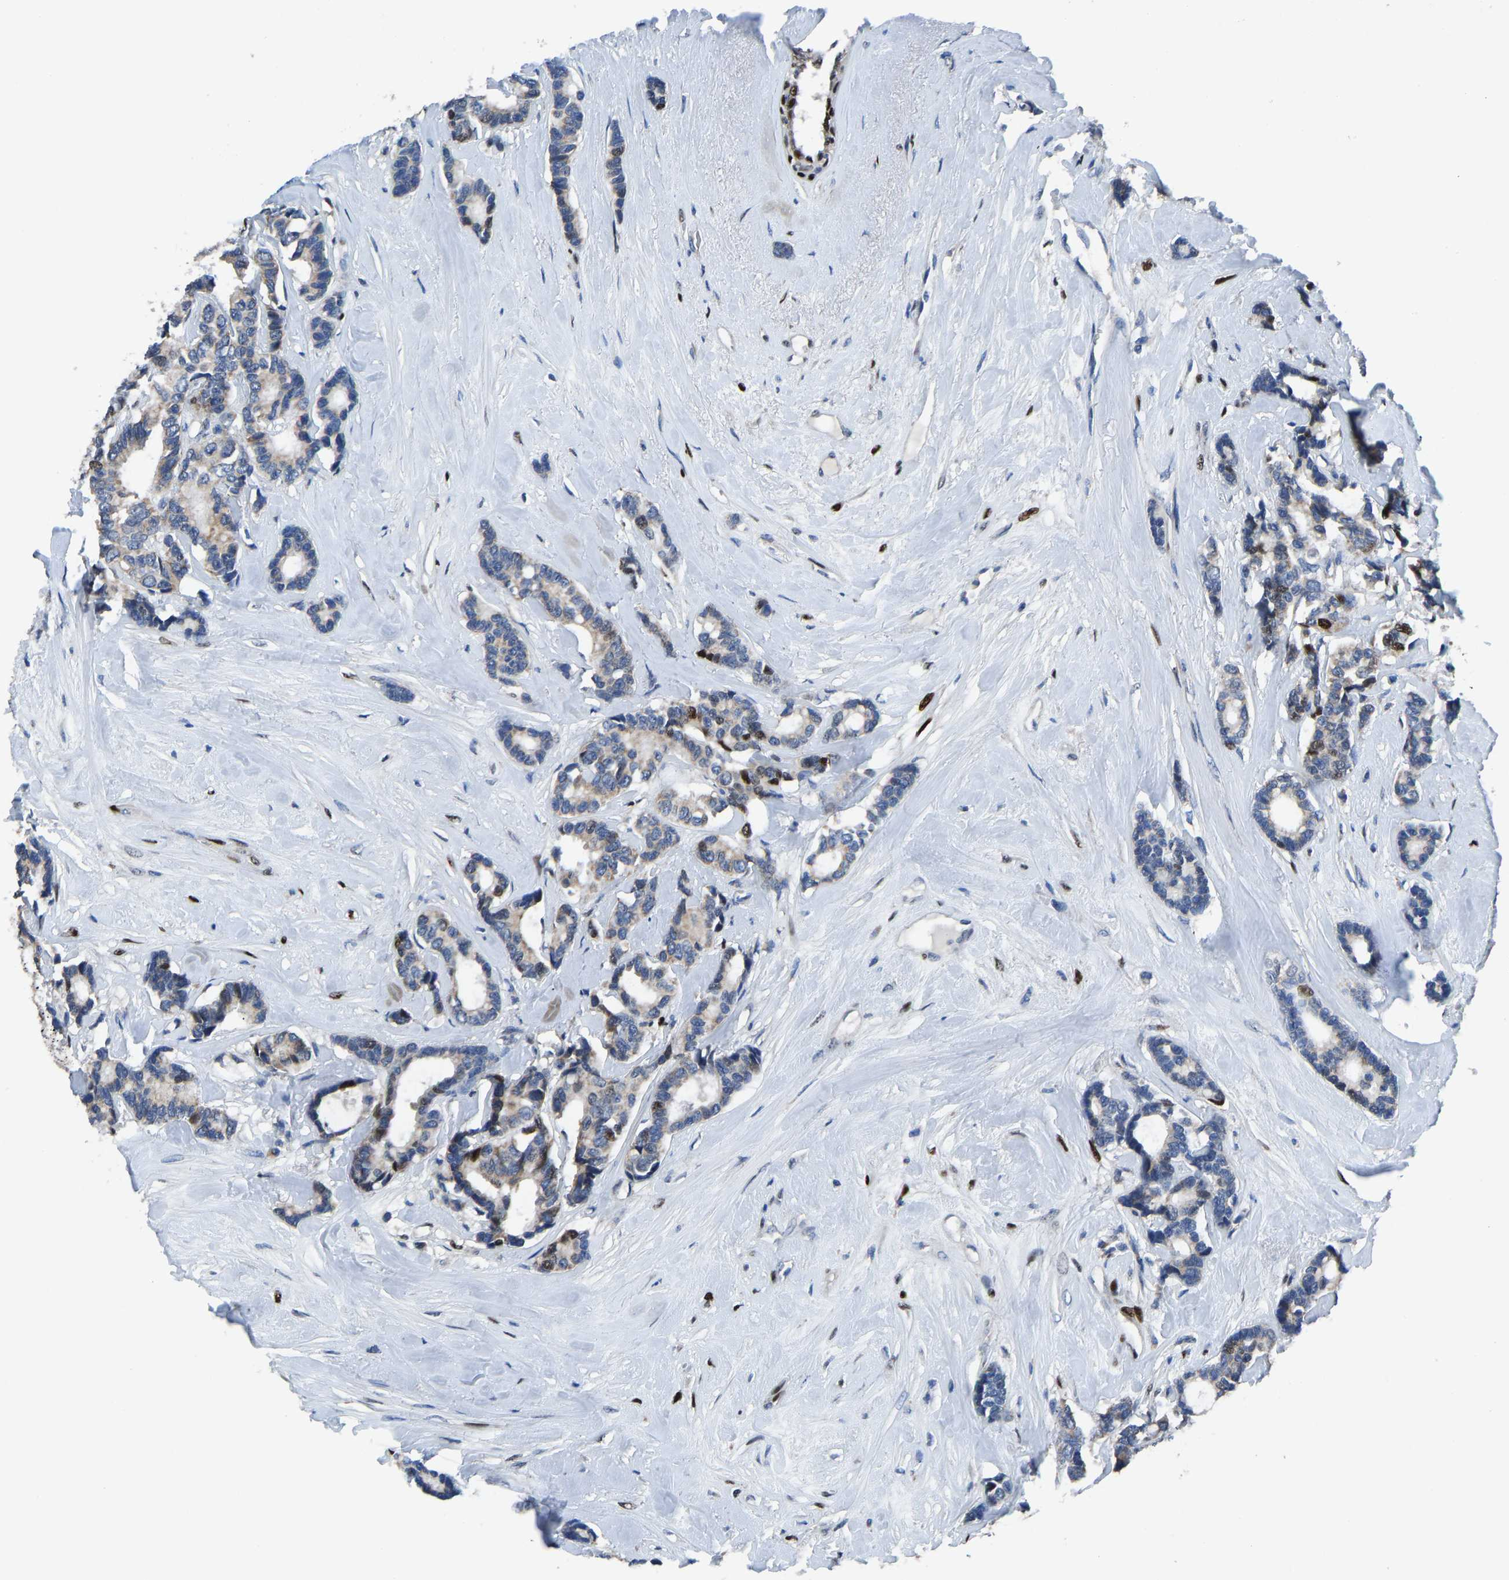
{"staining": {"intensity": "weak", "quantity": "<25%", "location": "cytoplasmic/membranous"}, "tissue": "breast cancer", "cell_type": "Tumor cells", "image_type": "cancer", "snomed": [{"axis": "morphology", "description": "Duct carcinoma"}, {"axis": "topography", "description": "Breast"}], "caption": "The image reveals no significant positivity in tumor cells of breast cancer.", "gene": "EGR1", "patient": {"sex": "female", "age": 87}}